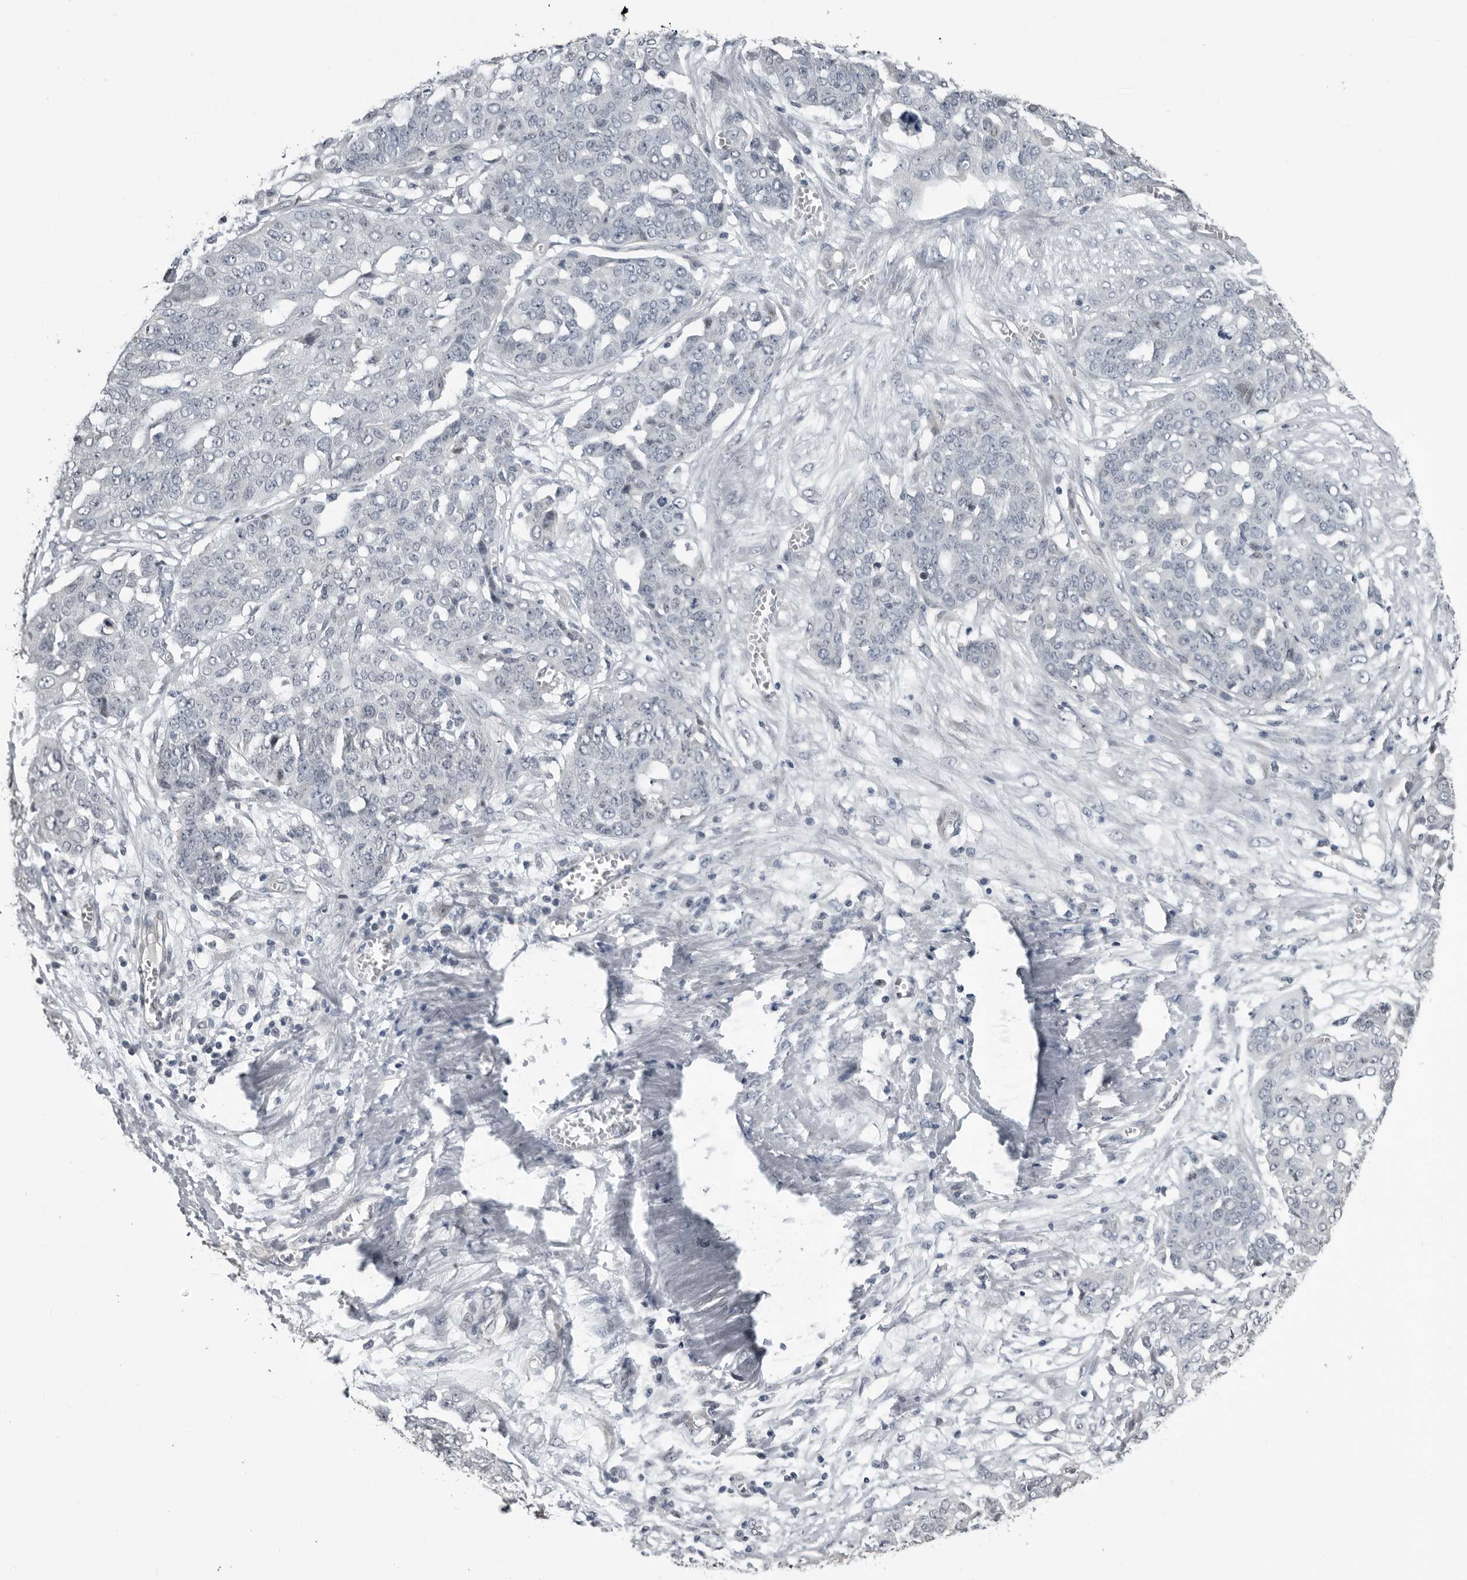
{"staining": {"intensity": "negative", "quantity": "none", "location": "none"}, "tissue": "ovarian cancer", "cell_type": "Tumor cells", "image_type": "cancer", "snomed": [{"axis": "morphology", "description": "Cystadenocarcinoma, serous, NOS"}, {"axis": "topography", "description": "Soft tissue"}, {"axis": "topography", "description": "Ovary"}], "caption": "Human ovarian cancer stained for a protein using immunohistochemistry exhibits no expression in tumor cells.", "gene": "PRRX2", "patient": {"sex": "female", "age": 57}}